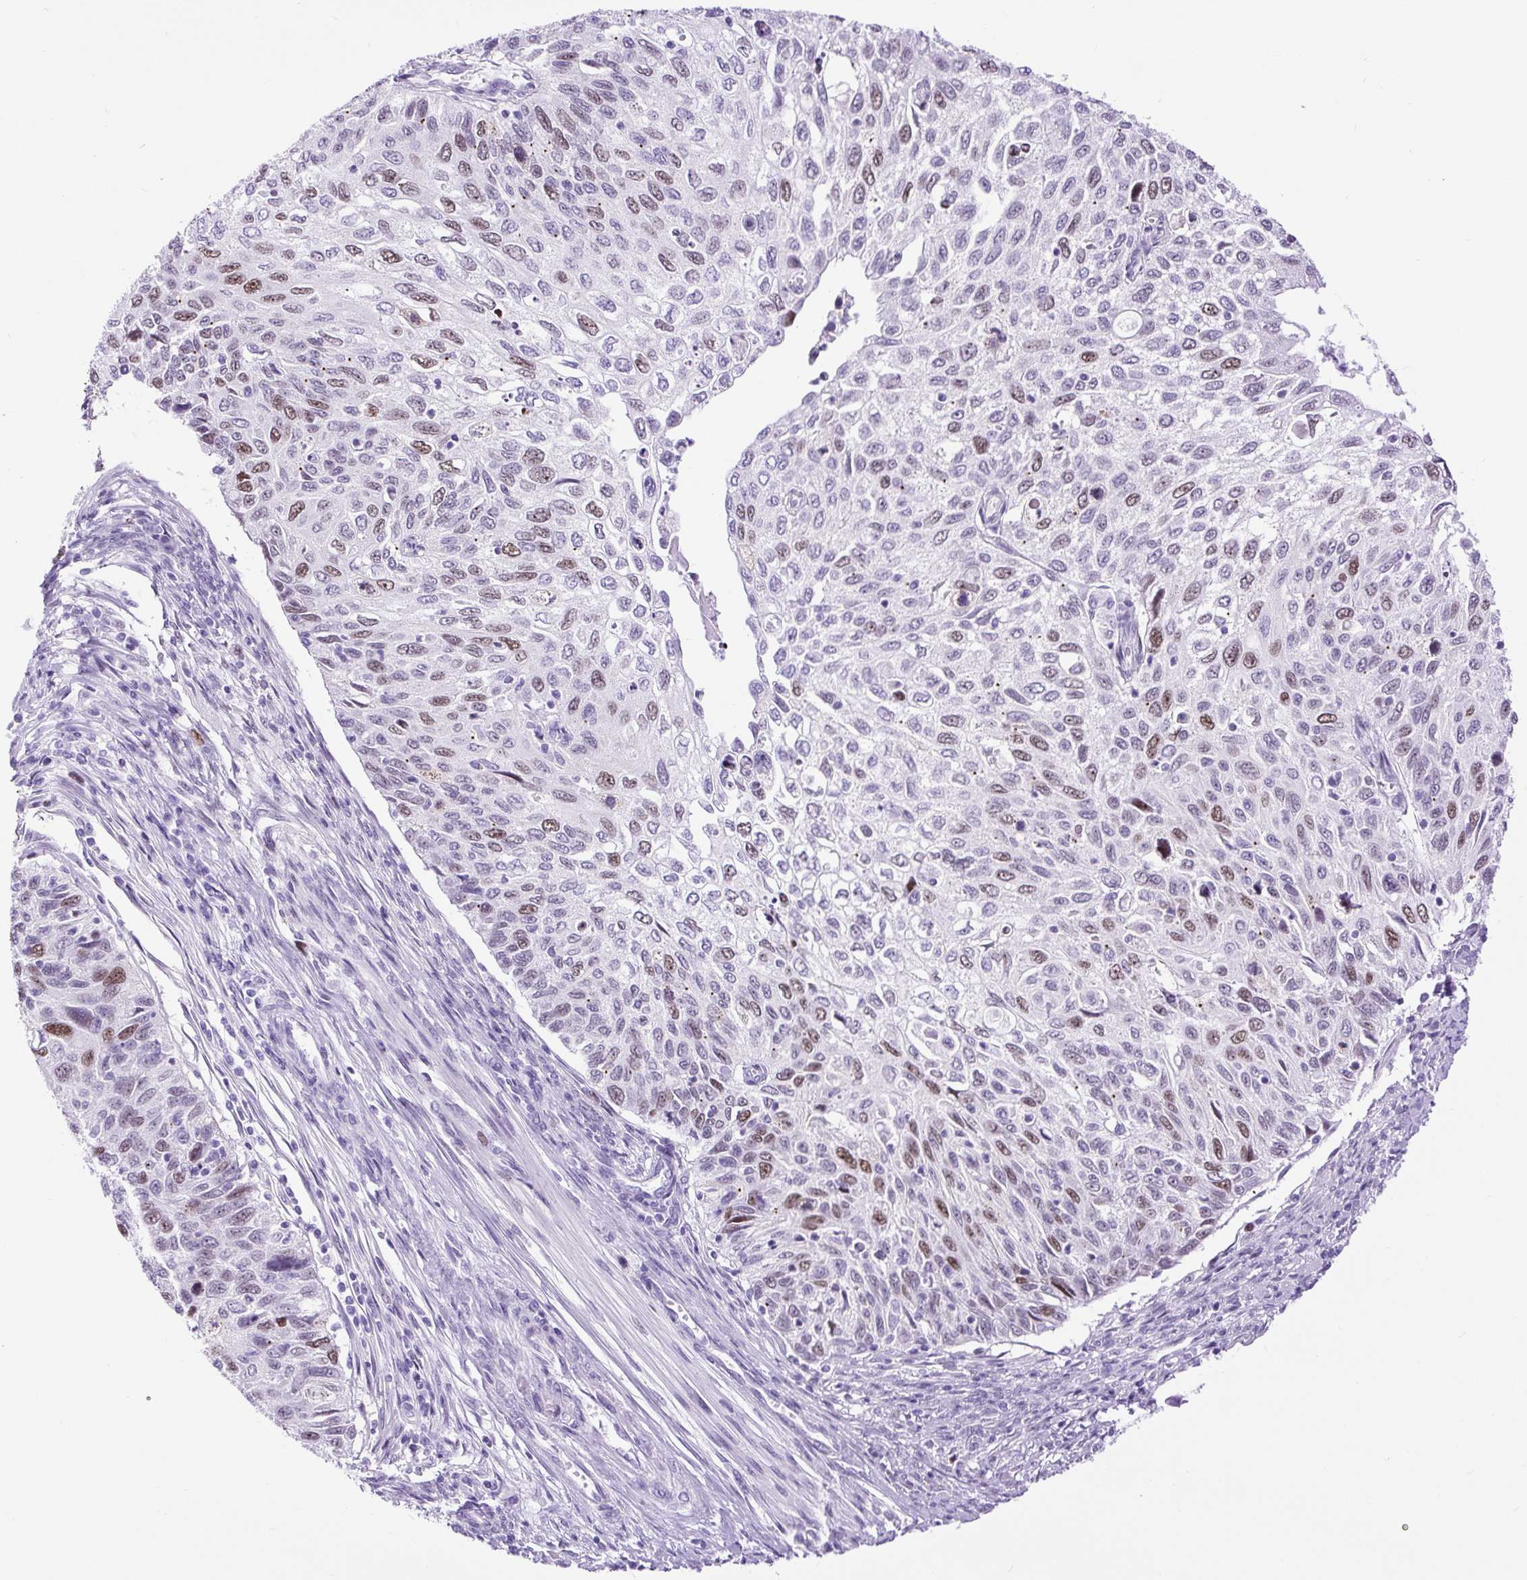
{"staining": {"intensity": "moderate", "quantity": "<25%", "location": "nuclear"}, "tissue": "cervical cancer", "cell_type": "Tumor cells", "image_type": "cancer", "snomed": [{"axis": "morphology", "description": "Squamous cell carcinoma, NOS"}, {"axis": "topography", "description": "Cervix"}], "caption": "Cervical cancer stained with immunohistochemistry exhibits moderate nuclear positivity in about <25% of tumor cells.", "gene": "RACGAP1", "patient": {"sex": "female", "age": 70}}